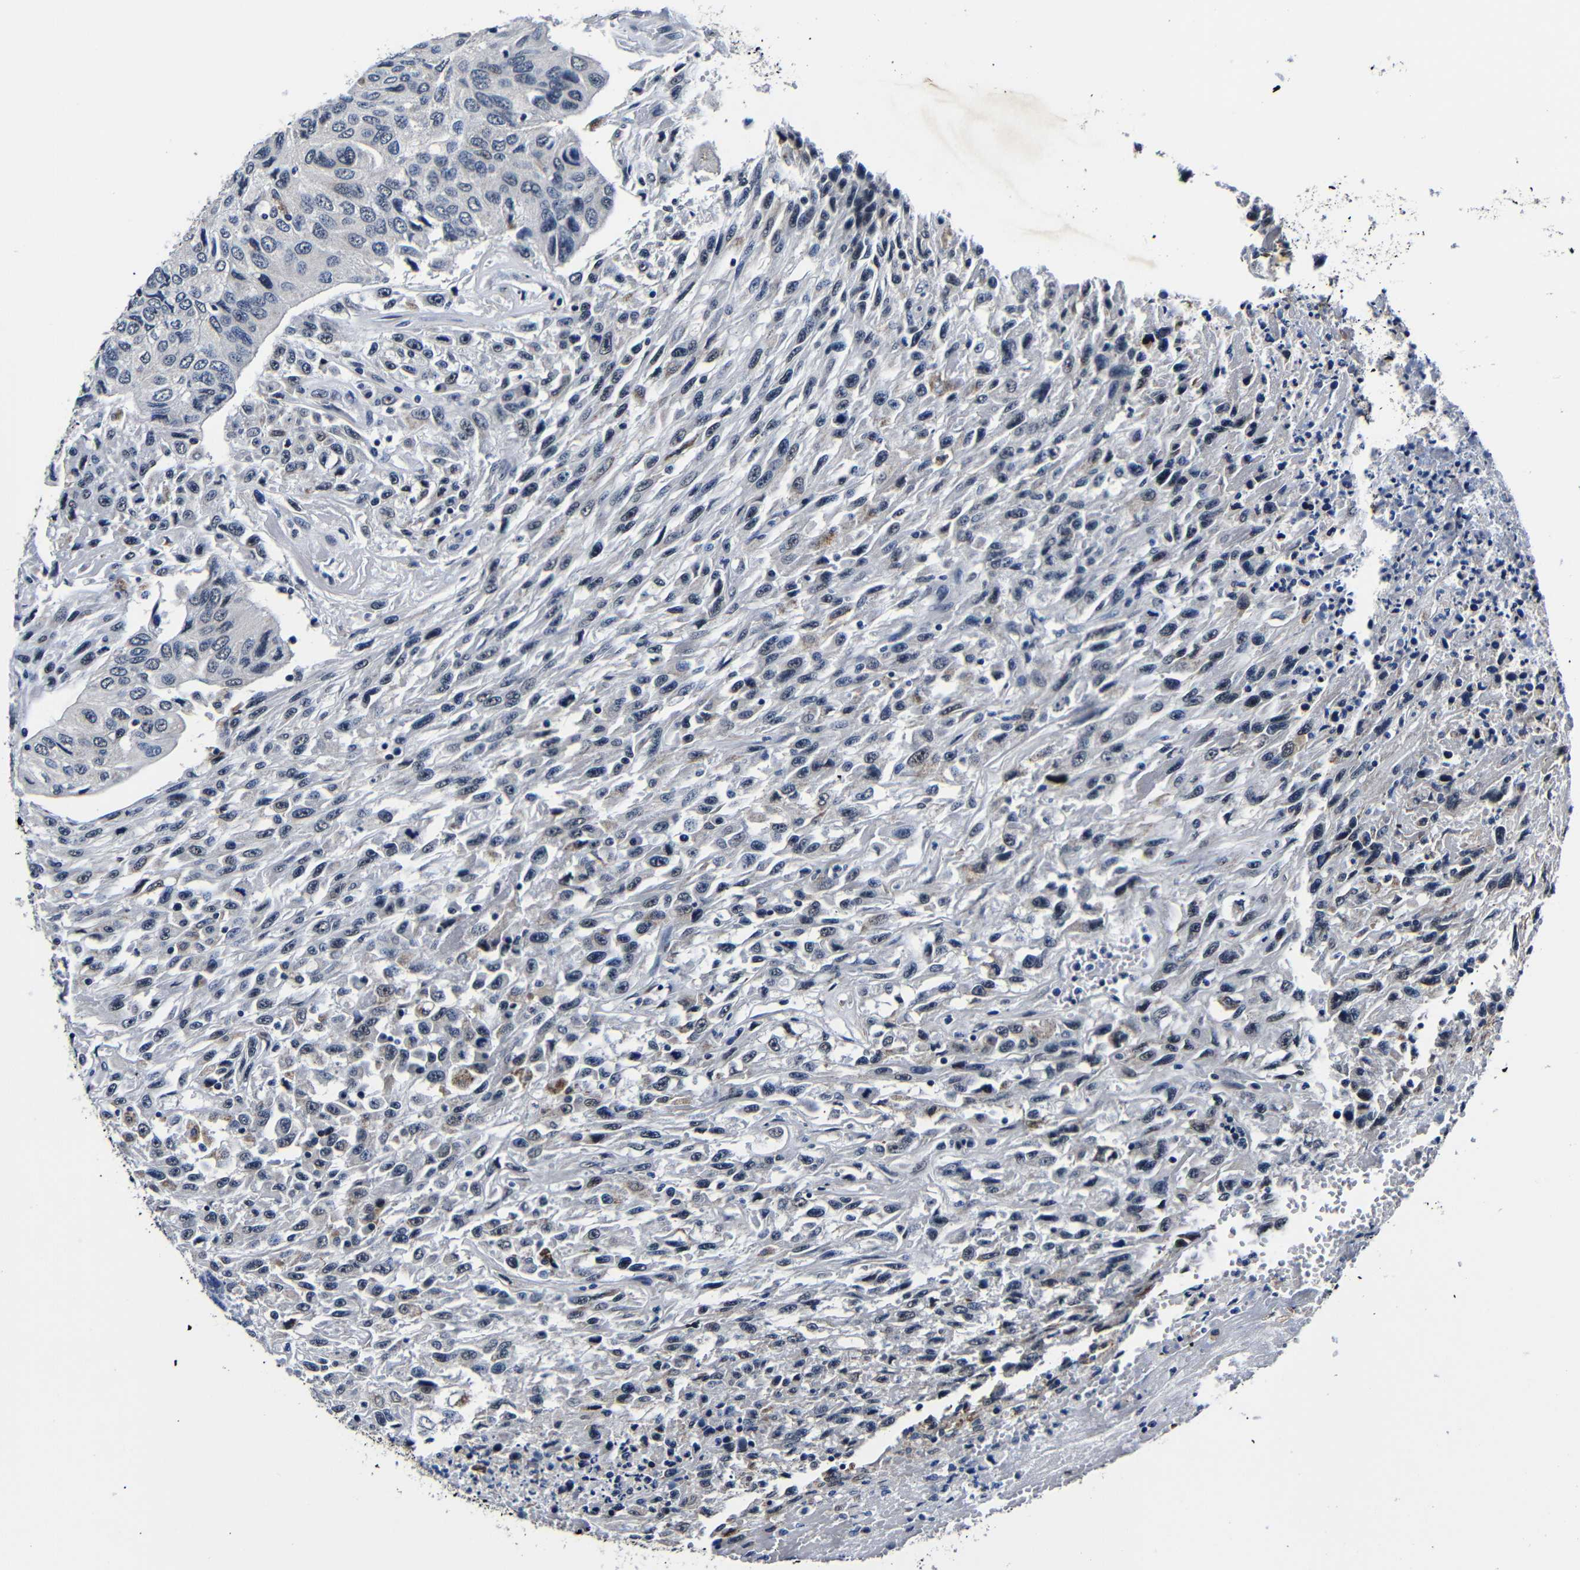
{"staining": {"intensity": "negative", "quantity": "none", "location": "none"}, "tissue": "urothelial cancer", "cell_type": "Tumor cells", "image_type": "cancer", "snomed": [{"axis": "morphology", "description": "Urothelial carcinoma, High grade"}, {"axis": "topography", "description": "Urinary bladder"}], "caption": "Tumor cells show no significant protein staining in urothelial cancer. (DAB immunohistochemistry (IHC) with hematoxylin counter stain).", "gene": "DEPP1", "patient": {"sex": "male", "age": 66}}